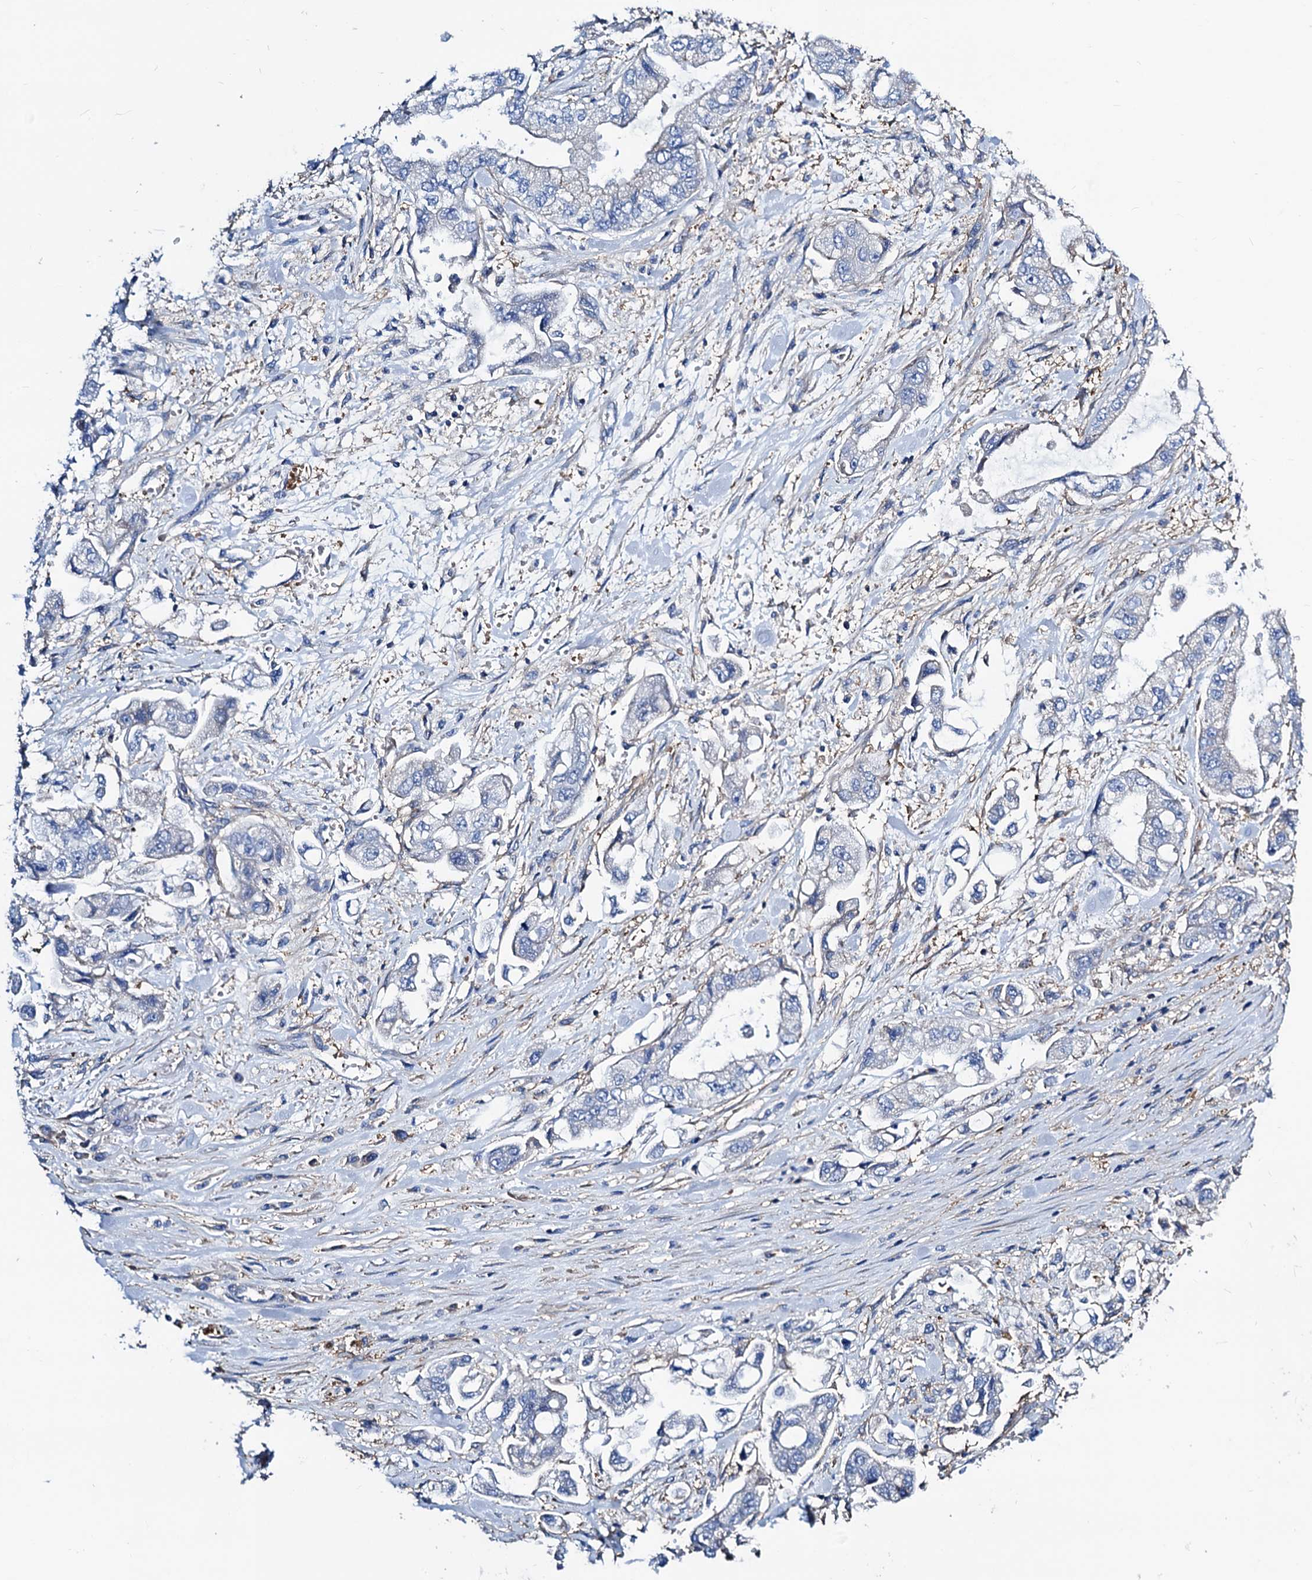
{"staining": {"intensity": "negative", "quantity": "none", "location": "none"}, "tissue": "stomach cancer", "cell_type": "Tumor cells", "image_type": "cancer", "snomed": [{"axis": "morphology", "description": "Adenocarcinoma, NOS"}, {"axis": "topography", "description": "Stomach"}], "caption": "There is no significant positivity in tumor cells of stomach cancer (adenocarcinoma).", "gene": "GCOM1", "patient": {"sex": "male", "age": 62}}